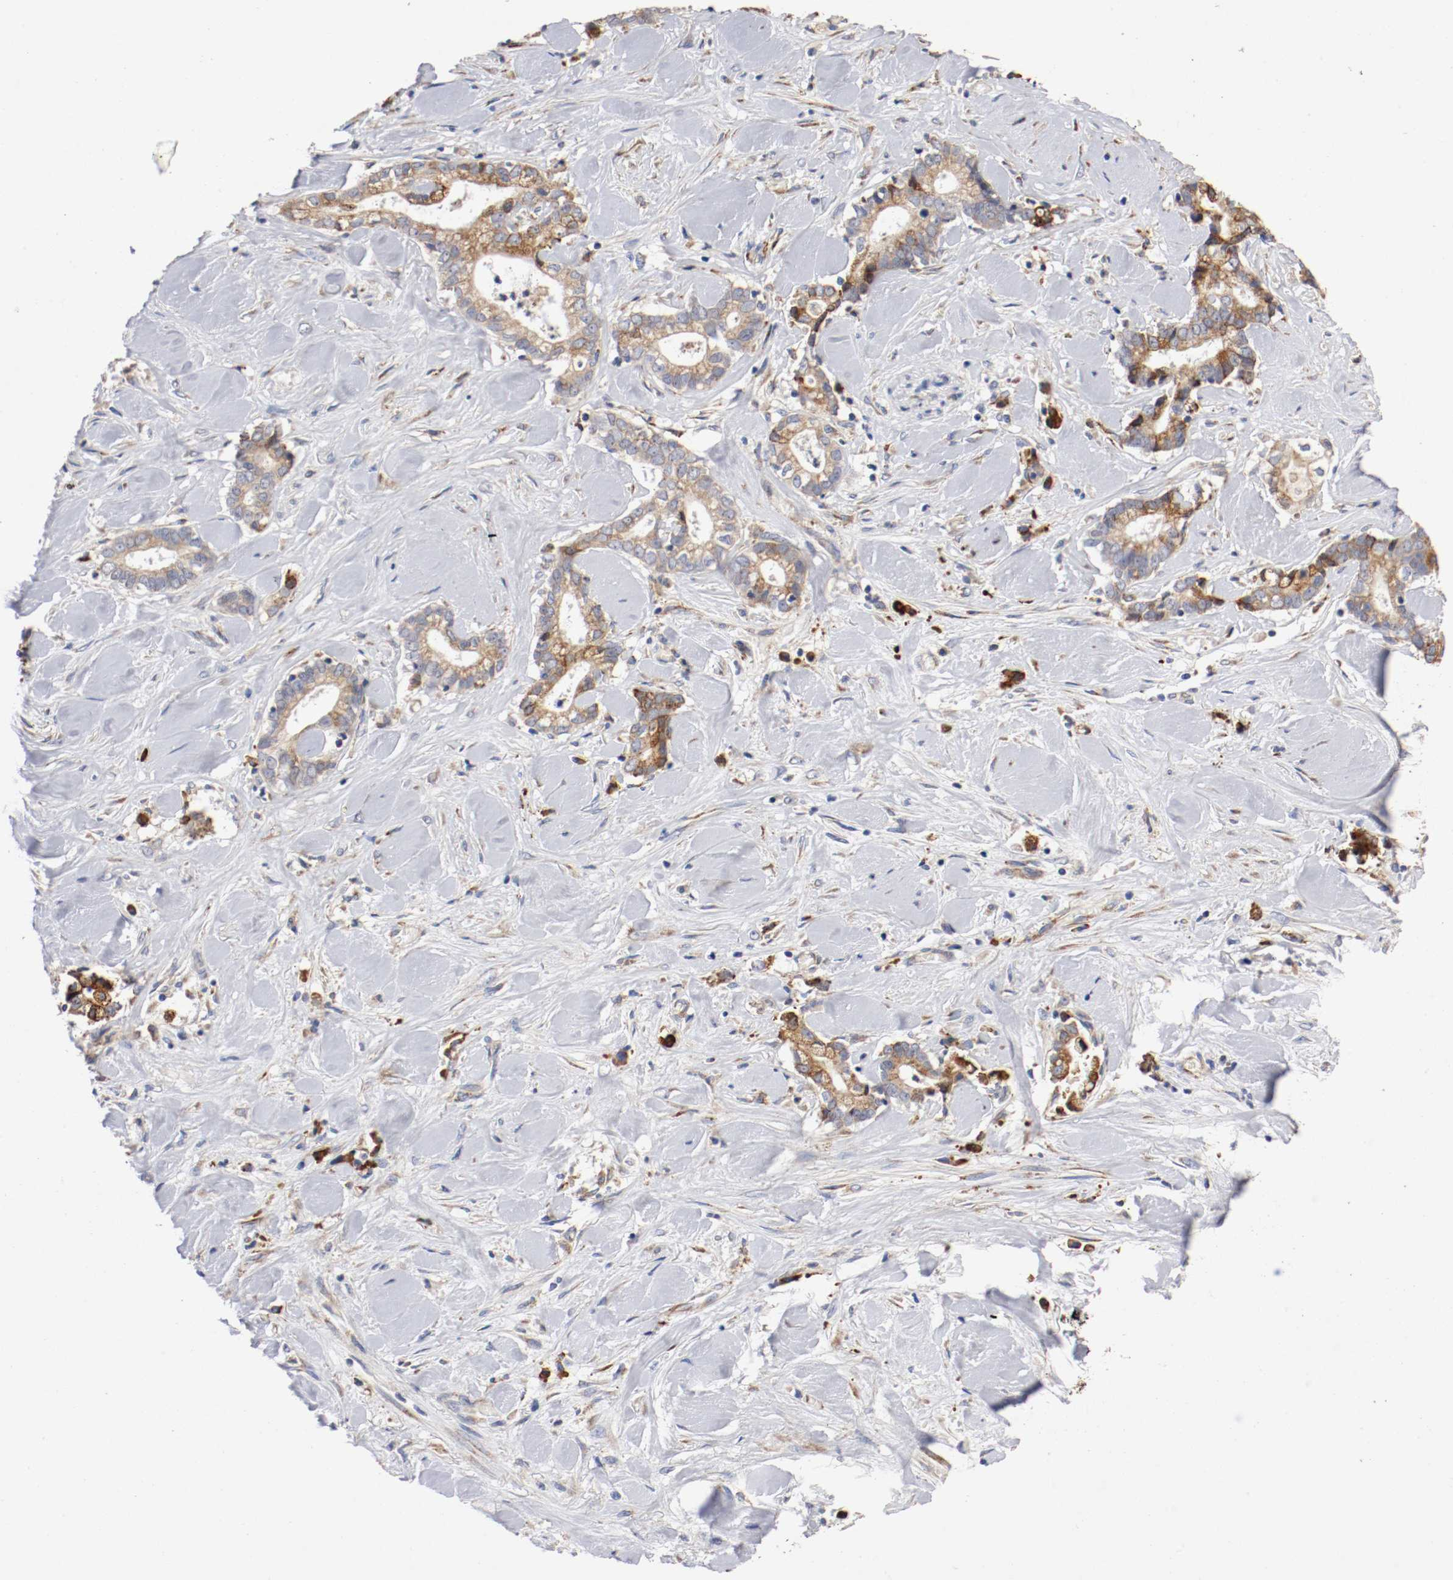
{"staining": {"intensity": "moderate", "quantity": "25%-75%", "location": "cytoplasmic/membranous"}, "tissue": "liver cancer", "cell_type": "Tumor cells", "image_type": "cancer", "snomed": [{"axis": "morphology", "description": "Cholangiocarcinoma"}, {"axis": "topography", "description": "Liver"}], "caption": "High-magnification brightfield microscopy of liver cancer stained with DAB (brown) and counterstained with hematoxylin (blue). tumor cells exhibit moderate cytoplasmic/membranous expression is identified in about25%-75% of cells. (DAB (3,3'-diaminobenzidine) = brown stain, brightfield microscopy at high magnification).", "gene": "TRAF2", "patient": {"sex": "male", "age": 57}}